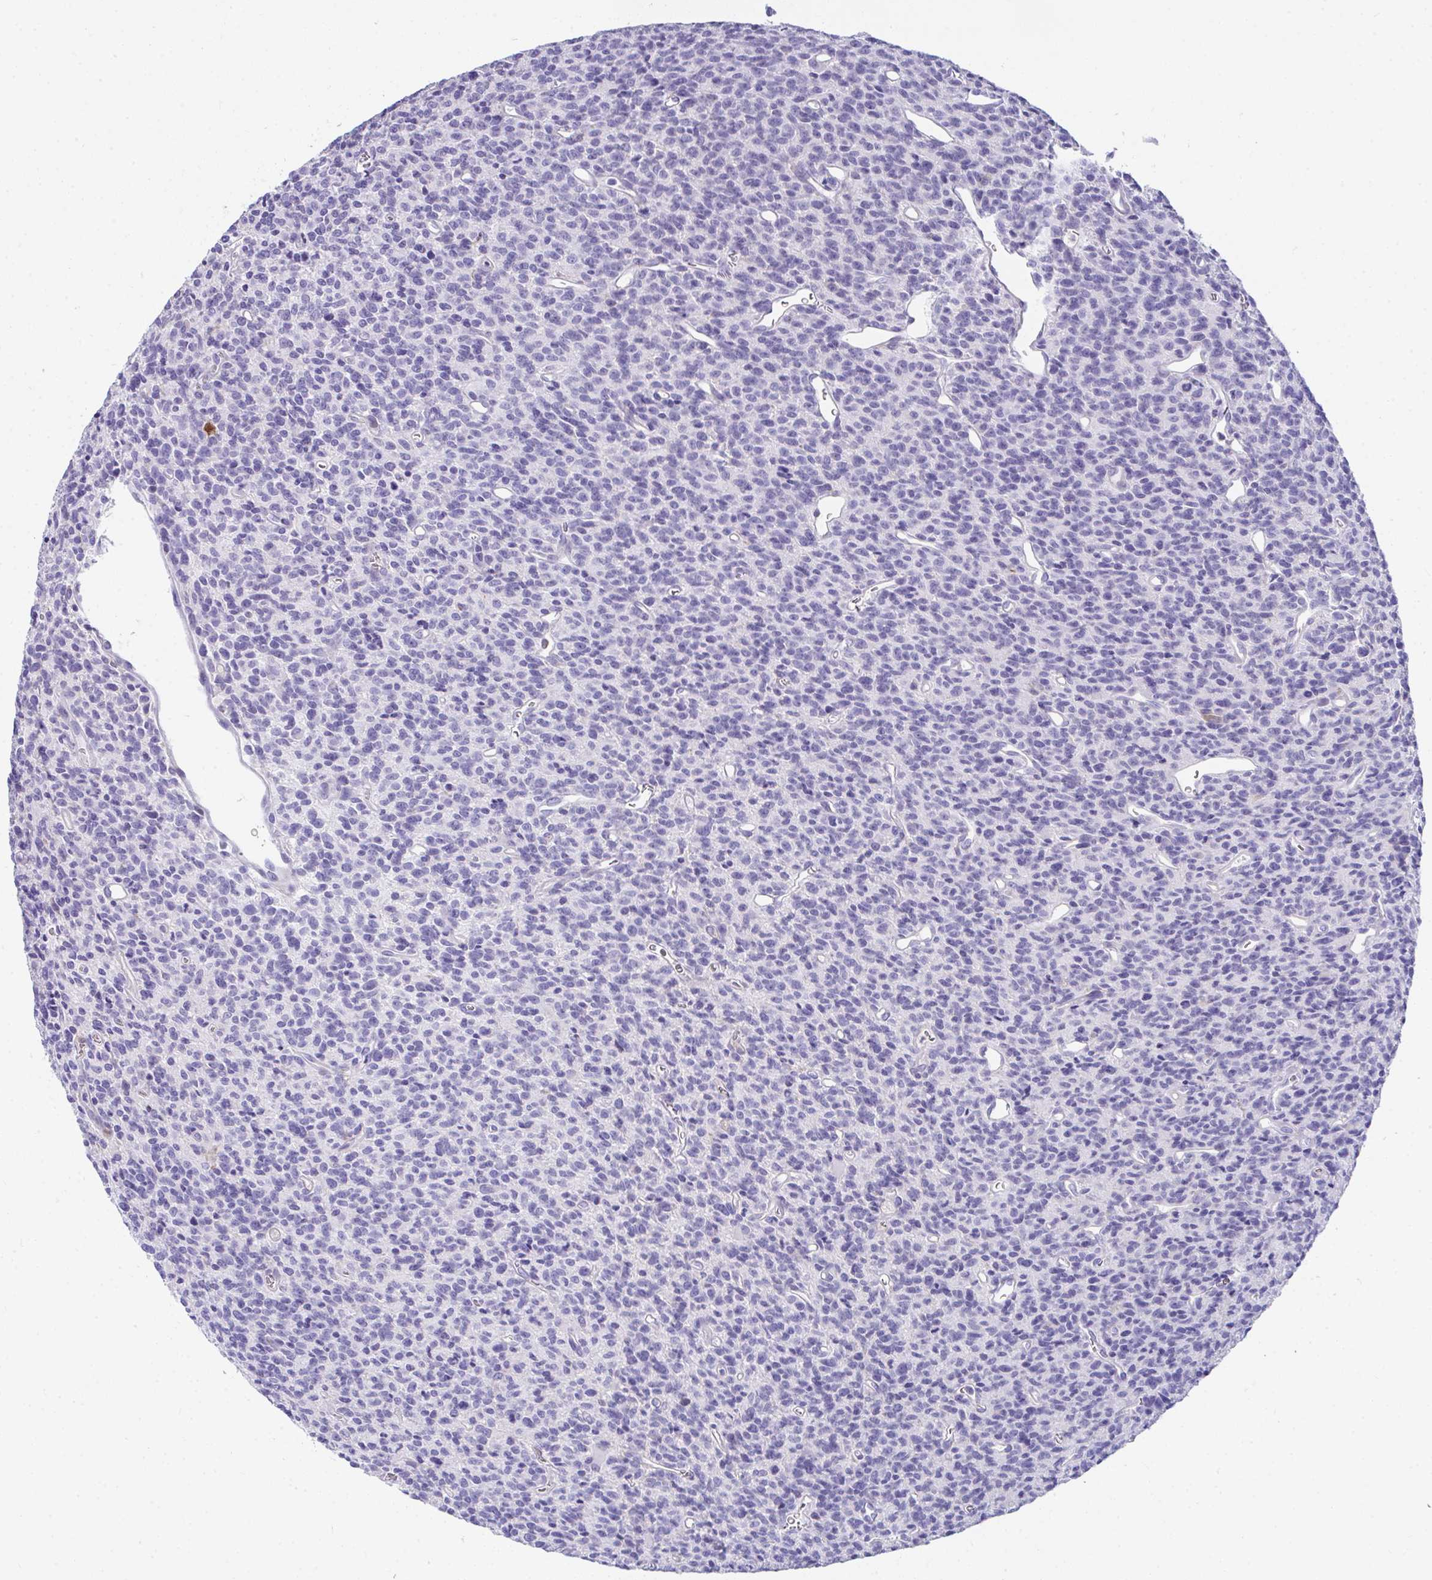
{"staining": {"intensity": "negative", "quantity": "none", "location": "none"}, "tissue": "glioma", "cell_type": "Tumor cells", "image_type": "cancer", "snomed": [{"axis": "morphology", "description": "Glioma, malignant, High grade"}, {"axis": "topography", "description": "Brain"}], "caption": "Glioma was stained to show a protein in brown. There is no significant positivity in tumor cells.", "gene": "COA5", "patient": {"sex": "male", "age": 76}}